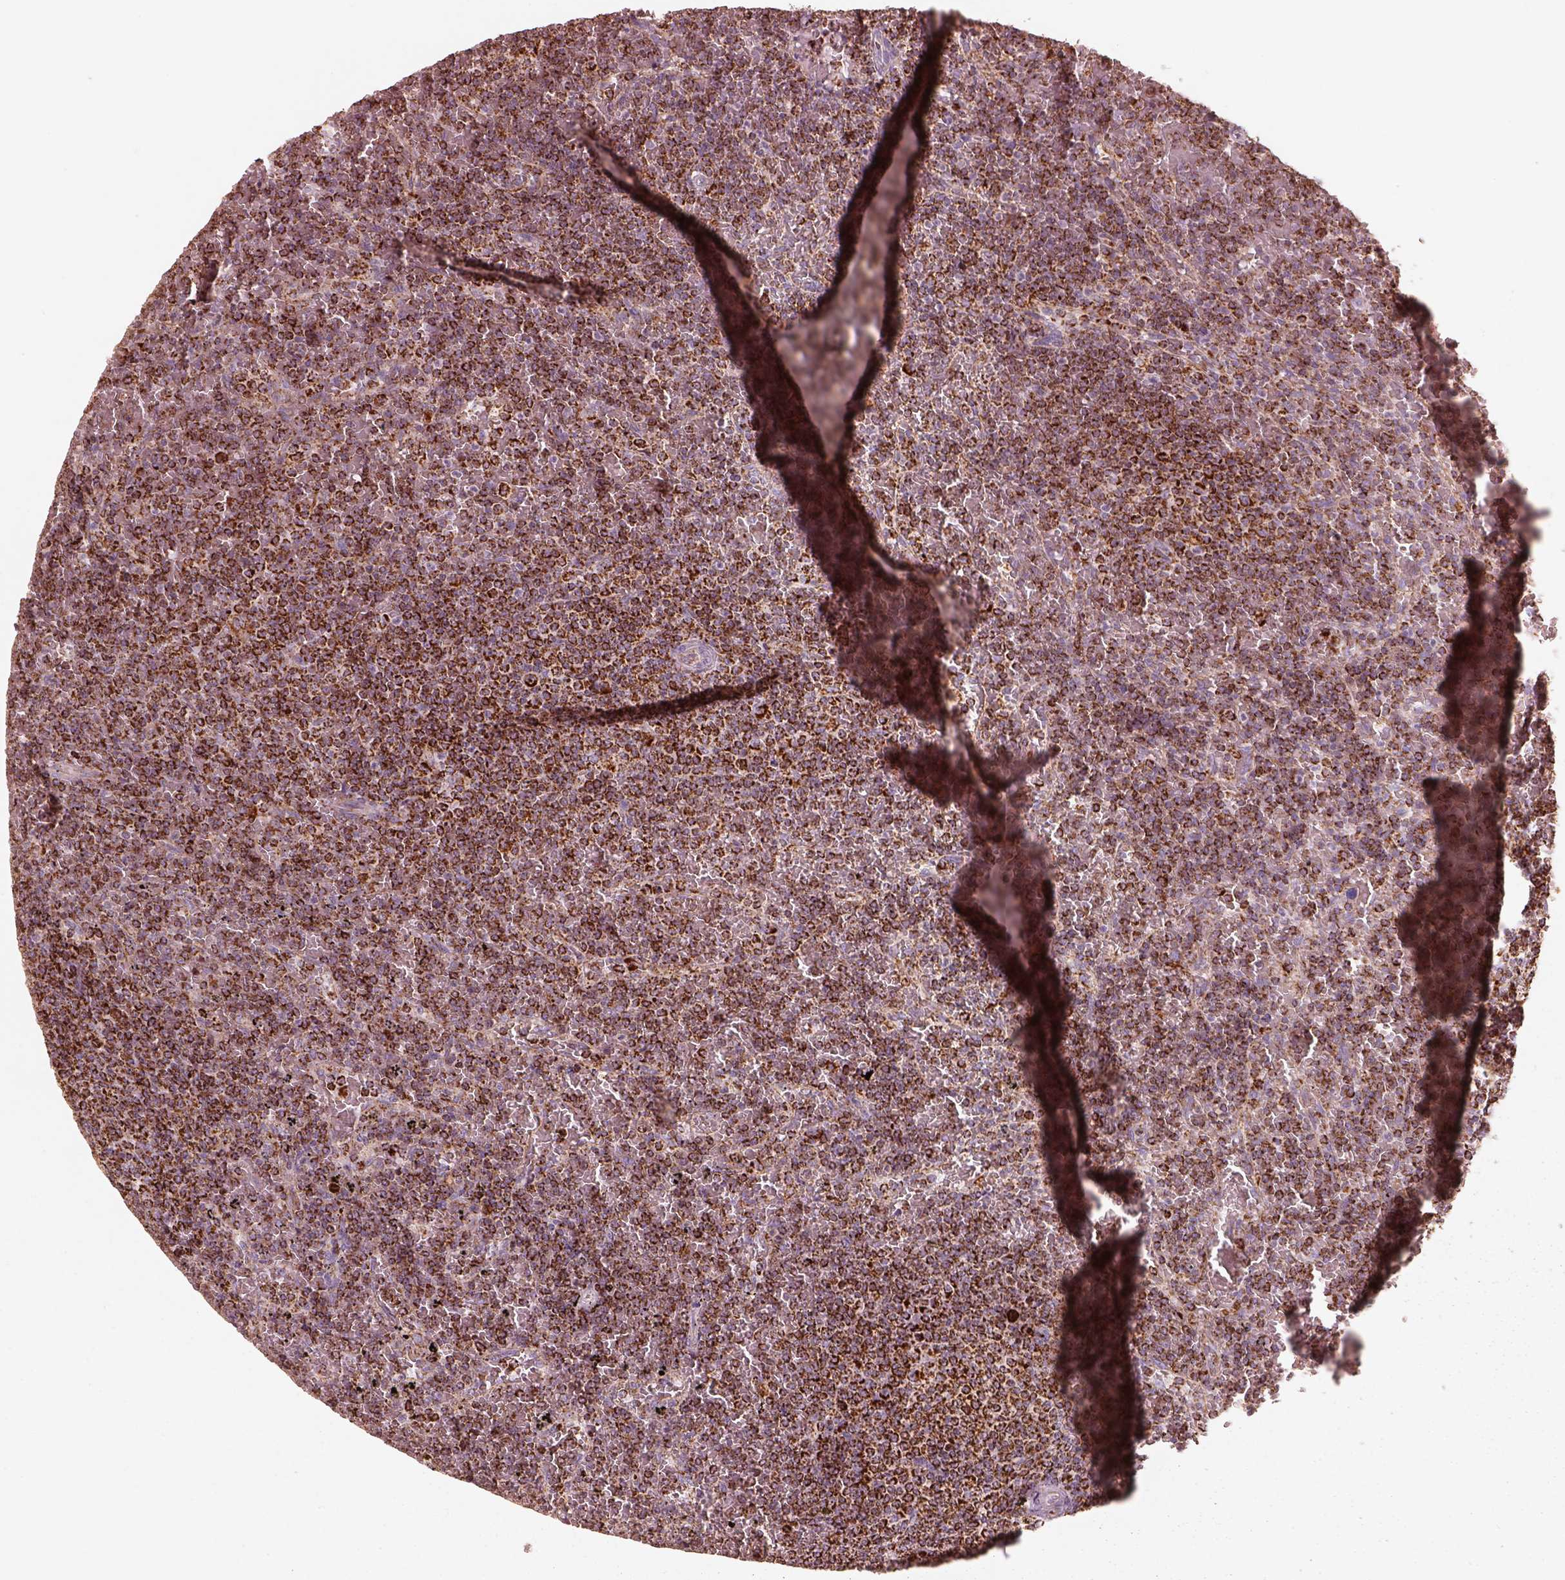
{"staining": {"intensity": "strong", "quantity": ">75%", "location": "cytoplasmic/membranous"}, "tissue": "lymphoma", "cell_type": "Tumor cells", "image_type": "cancer", "snomed": [{"axis": "morphology", "description": "Malignant lymphoma, non-Hodgkin's type, Low grade"}, {"axis": "topography", "description": "Spleen"}], "caption": "The immunohistochemical stain highlights strong cytoplasmic/membranous positivity in tumor cells of lymphoma tissue.", "gene": "ENTPD6", "patient": {"sex": "female", "age": 77}}